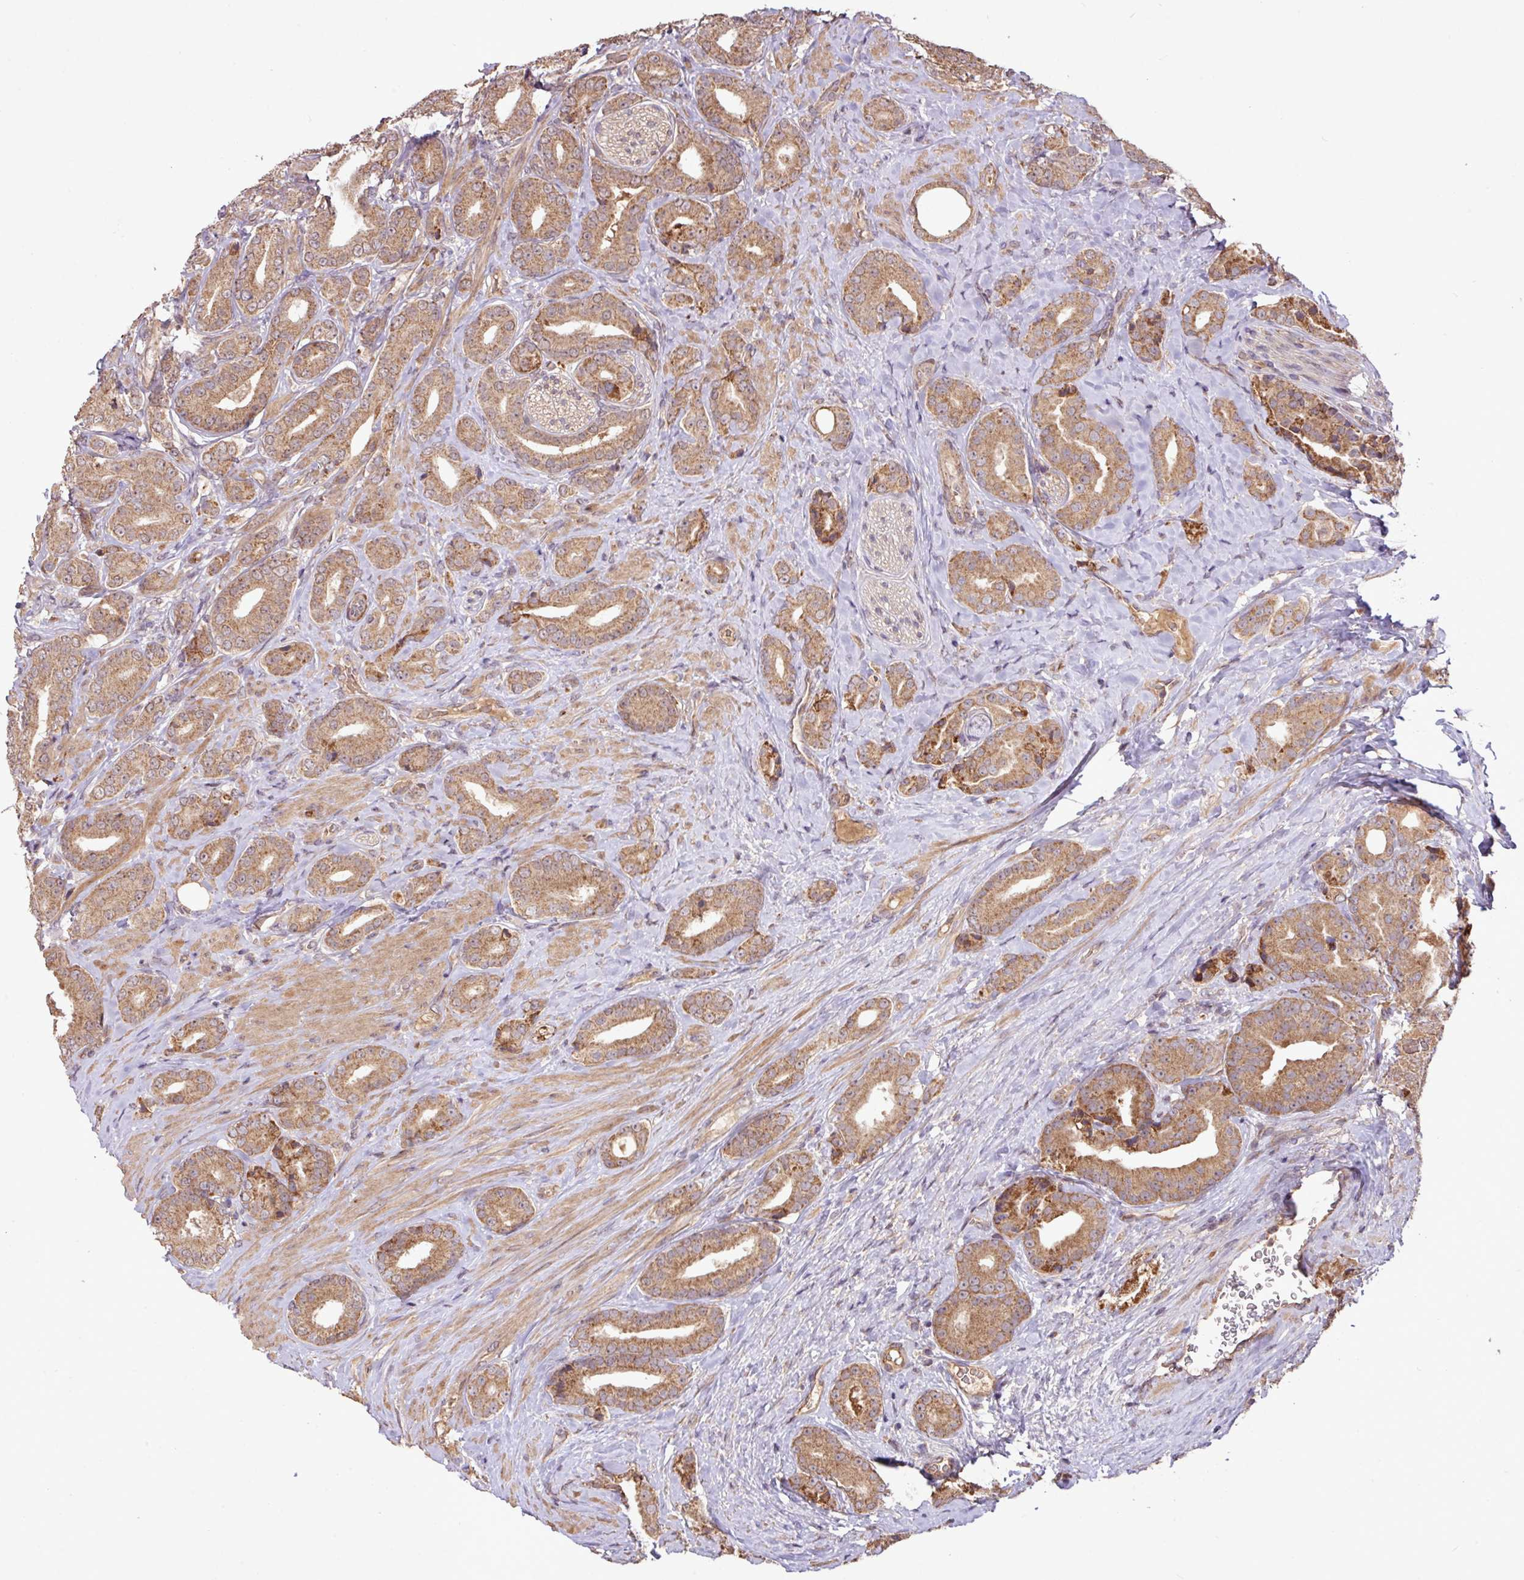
{"staining": {"intensity": "moderate", "quantity": ">75%", "location": "cytoplasmic/membranous"}, "tissue": "prostate cancer", "cell_type": "Tumor cells", "image_type": "cancer", "snomed": [{"axis": "morphology", "description": "Adenocarcinoma, High grade"}, {"axis": "topography", "description": "Prostate"}], "caption": "A photomicrograph showing moderate cytoplasmic/membranous positivity in approximately >75% of tumor cells in prostate high-grade adenocarcinoma, as visualized by brown immunohistochemical staining.", "gene": "YPEL3", "patient": {"sex": "male", "age": 63}}